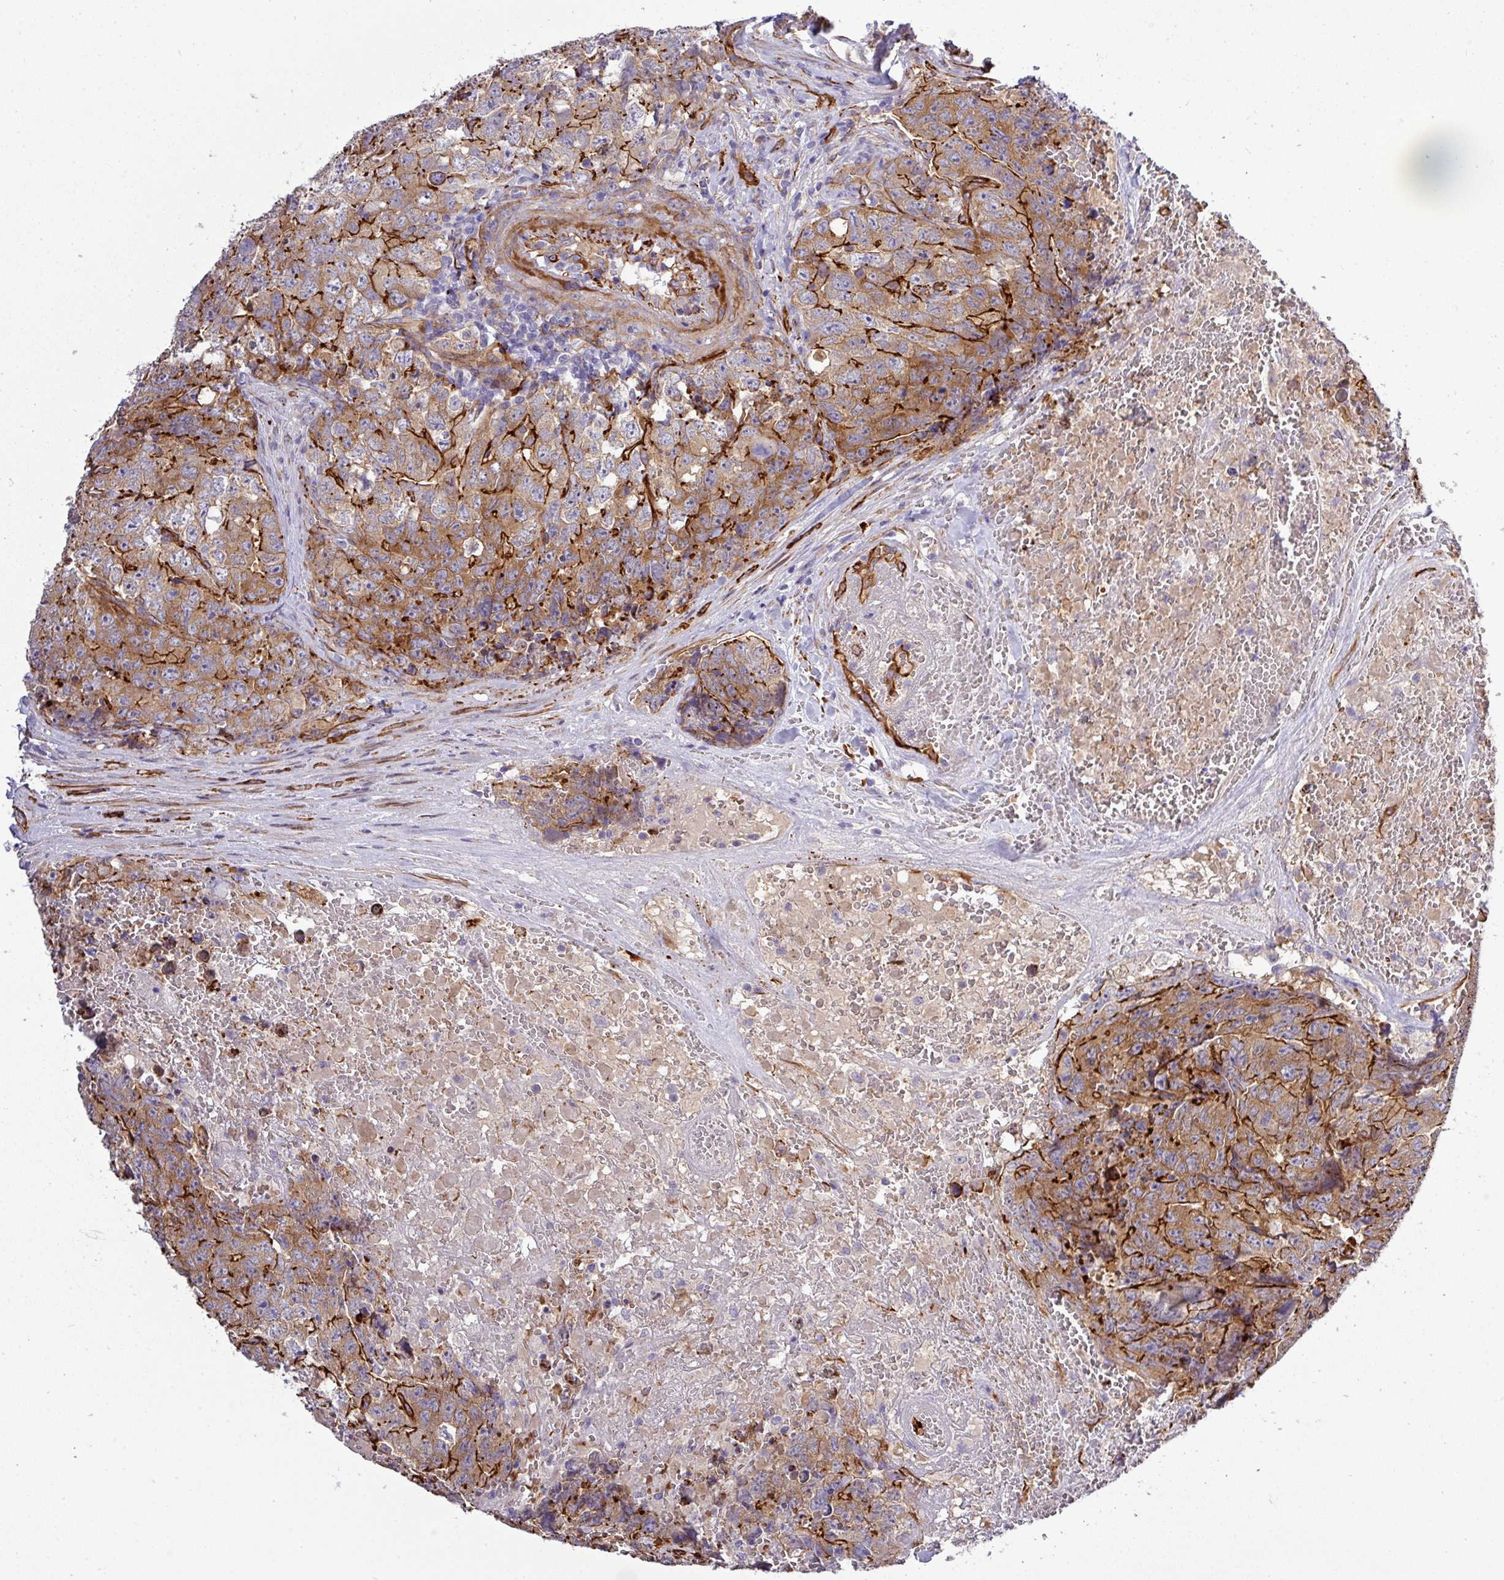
{"staining": {"intensity": "strong", "quantity": ">75%", "location": "cytoplasmic/membranous"}, "tissue": "testis cancer", "cell_type": "Tumor cells", "image_type": "cancer", "snomed": [{"axis": "morphology", "description": "Seminoma, NOS"}, {"axis": "morphology", "description": "Teratoma, malignant, NOS"}, {"axis": "topography", "description": "Testis"}], "caption": "Testis cancer was stained to show a protein in brown. There is high levels of strong cytoplasmic/membranous positivity in about >75% of tumor cells.", "gene": "PARD6A", "patient": {"sex": "male", "age": 34}}